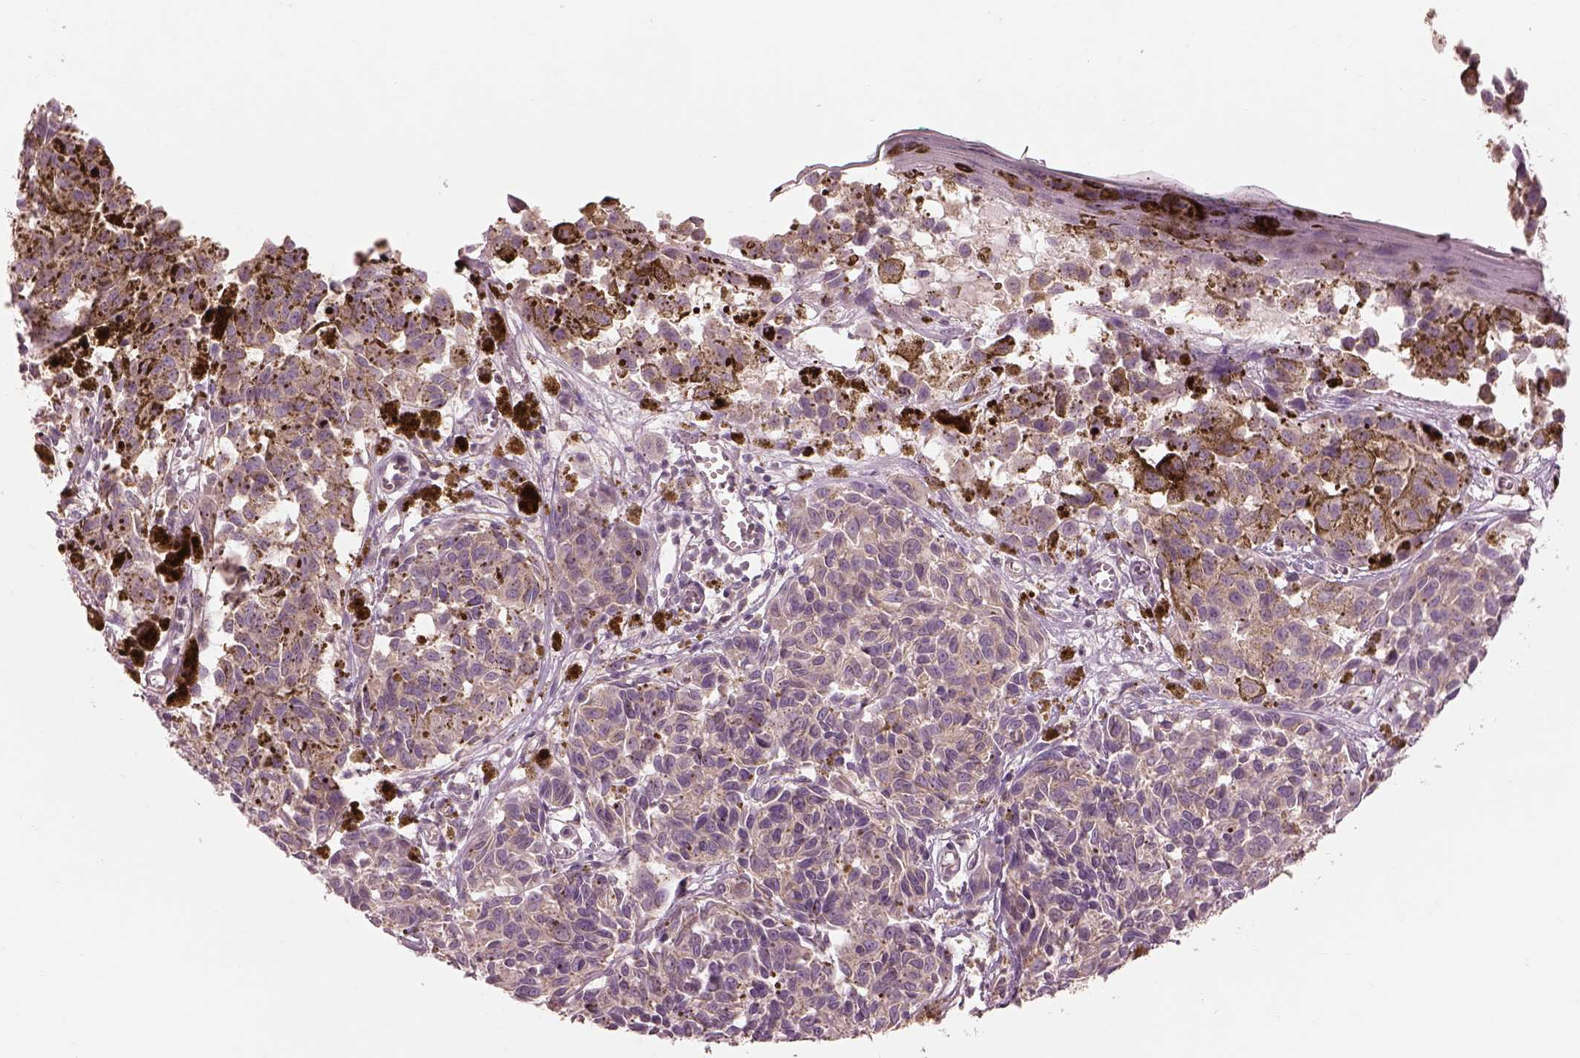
{"staining": {"intensity": "negative", "quantity": "none", "location": "none"}, "tissue": "melanoma", "cell_type": "Tumor cells", "image_type": "cancer", "snomed": [{"axis": "morphology", "description": "Malignant melanoma, NOS"}, {"axis": "topography", "description": "Skin"}], "caption": "Tumor cells are negative for brown protein staining in melanoma.", "gene": "PRKACG", "patient": {"sex": "female", "age": 38}}